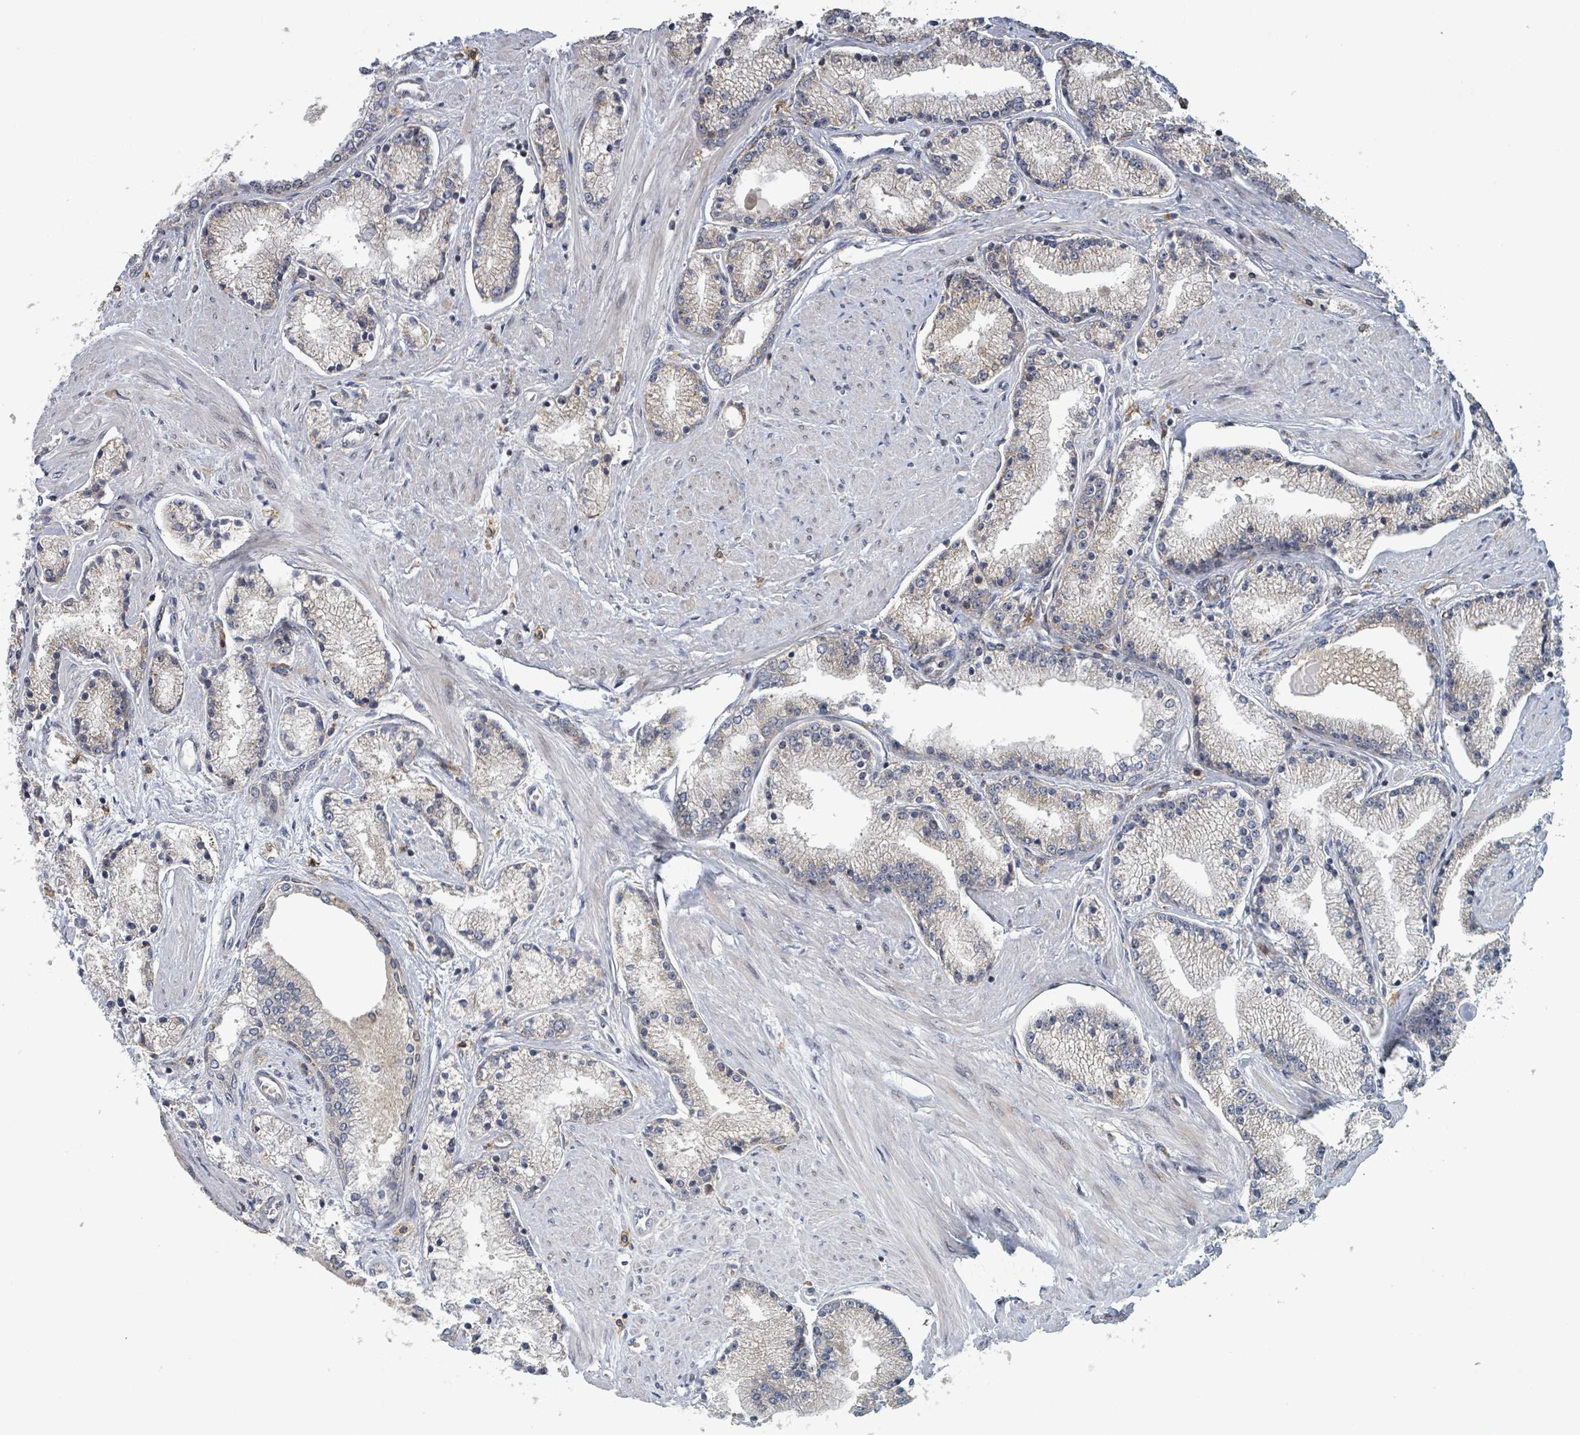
{"staining": {"intensity": "weak", "quantity": "25%-75%", "location": "cytoplasmic/membranous"}, "tissue": "prostate cancer", "cell_type": "Tumor cells", "image_type": "cancer", "snomed": [{"axis": "morphology", "description": "Adenocarcinoma, High grade"}, {"axis": "topography", "description": "Prostate"}], "caption": "The photomicrograph exhibits a brown stain indicating the presence of a protein in the cytoplasmic/membranous of tumor cells in high-grade adenocarcinoma (prostate).", "gene": "GTF3C1", "patient": {"sex": "male", "age": 67}}